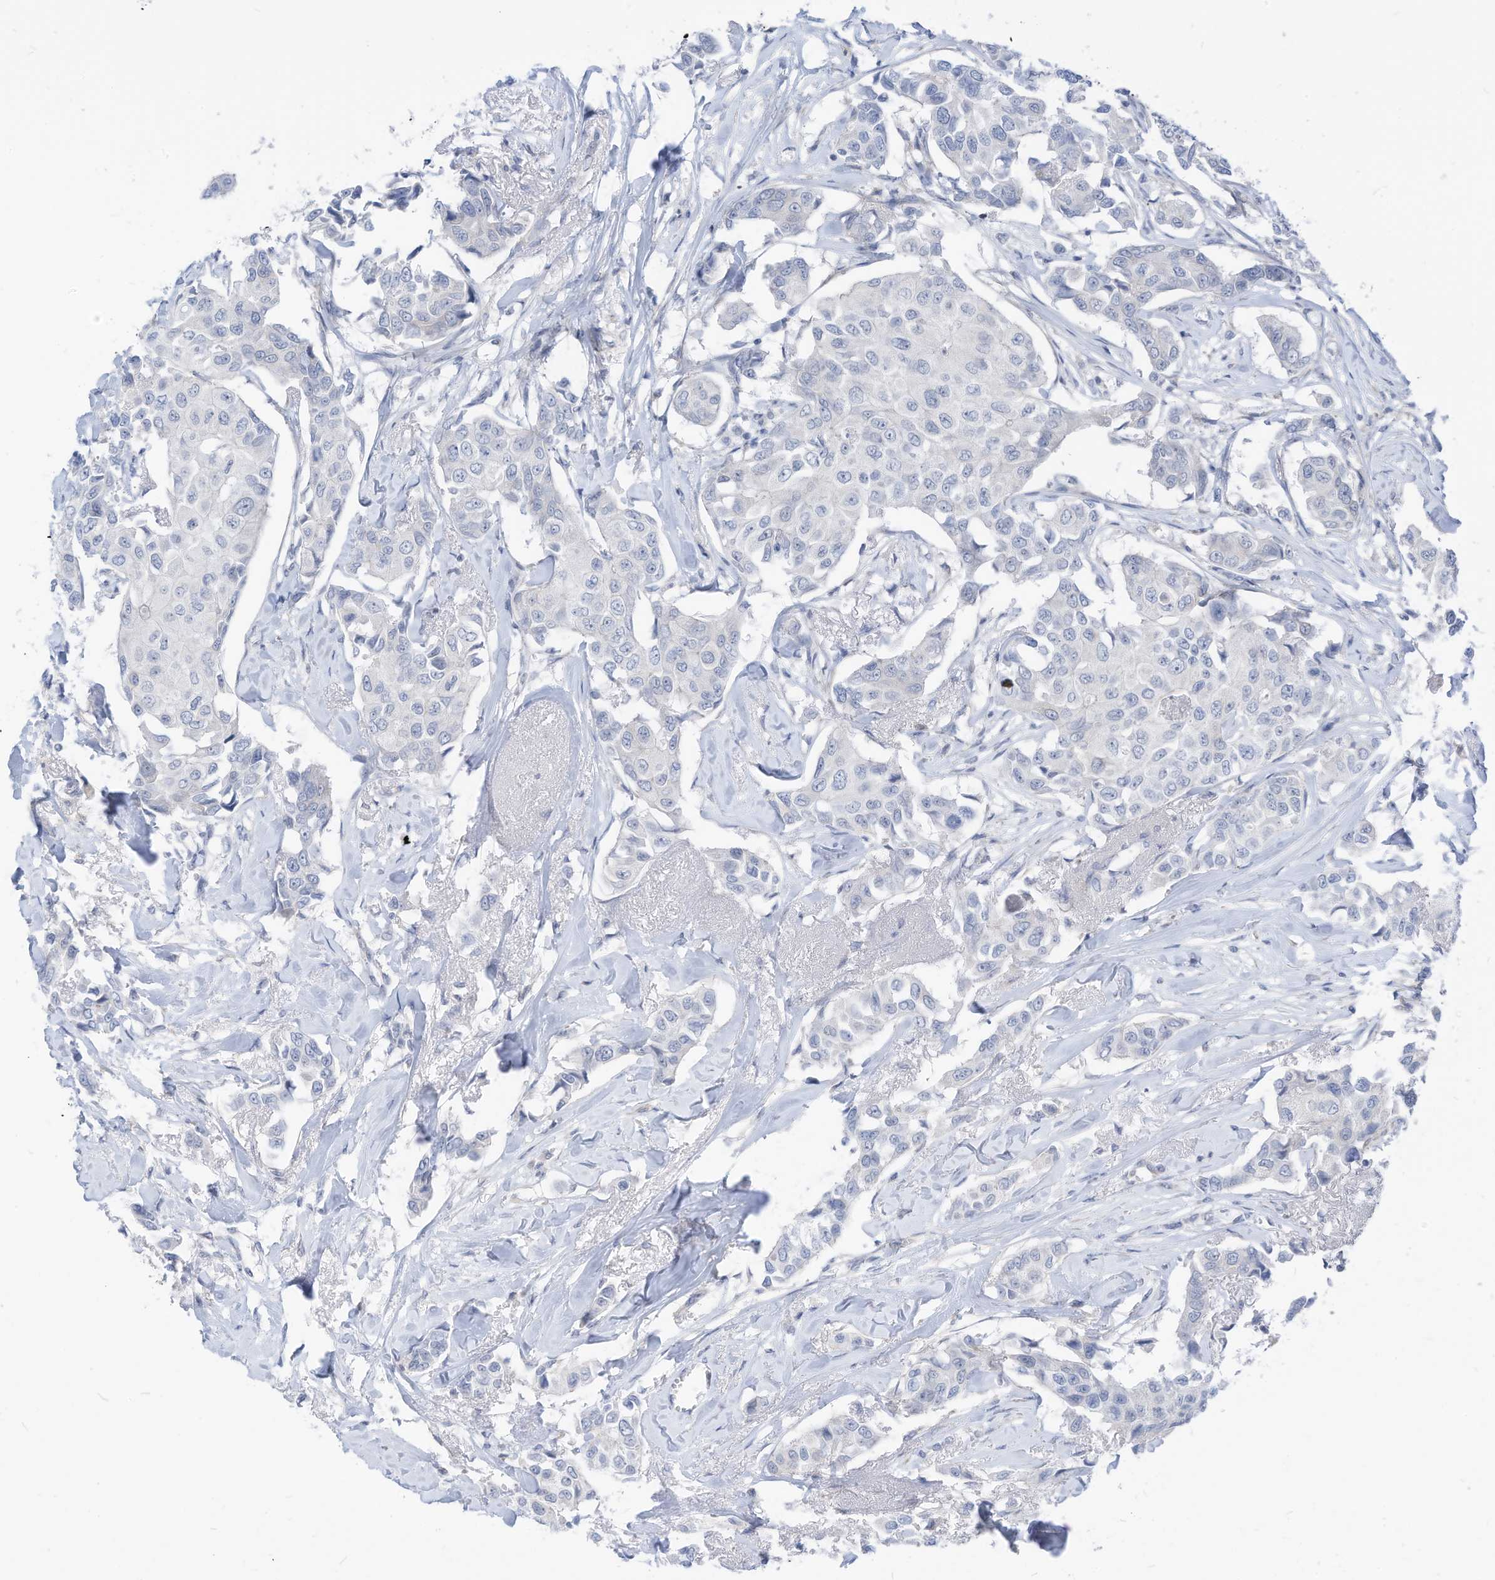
{"staining": {"intensity": "negative", "quantity": "none", "location": "none"}, "tissue": "breast cancer", "cell_type": "Tumor cells", "image_type": "cancer", "snomed": [{"axis": "morphology", "description": "Duct carcinoma"}, {"axis": "topography", "description": "Breast"}], "caption": "The immunohistochemistry (IHC) histopathology image has no significant positivity in tumor cells of breast cancer tissue. (DAB IHC visualized using brightfield microscopy, high magnification).", "gene": "GPATCH3", "patient": {"sex": "female", "age": 80}}